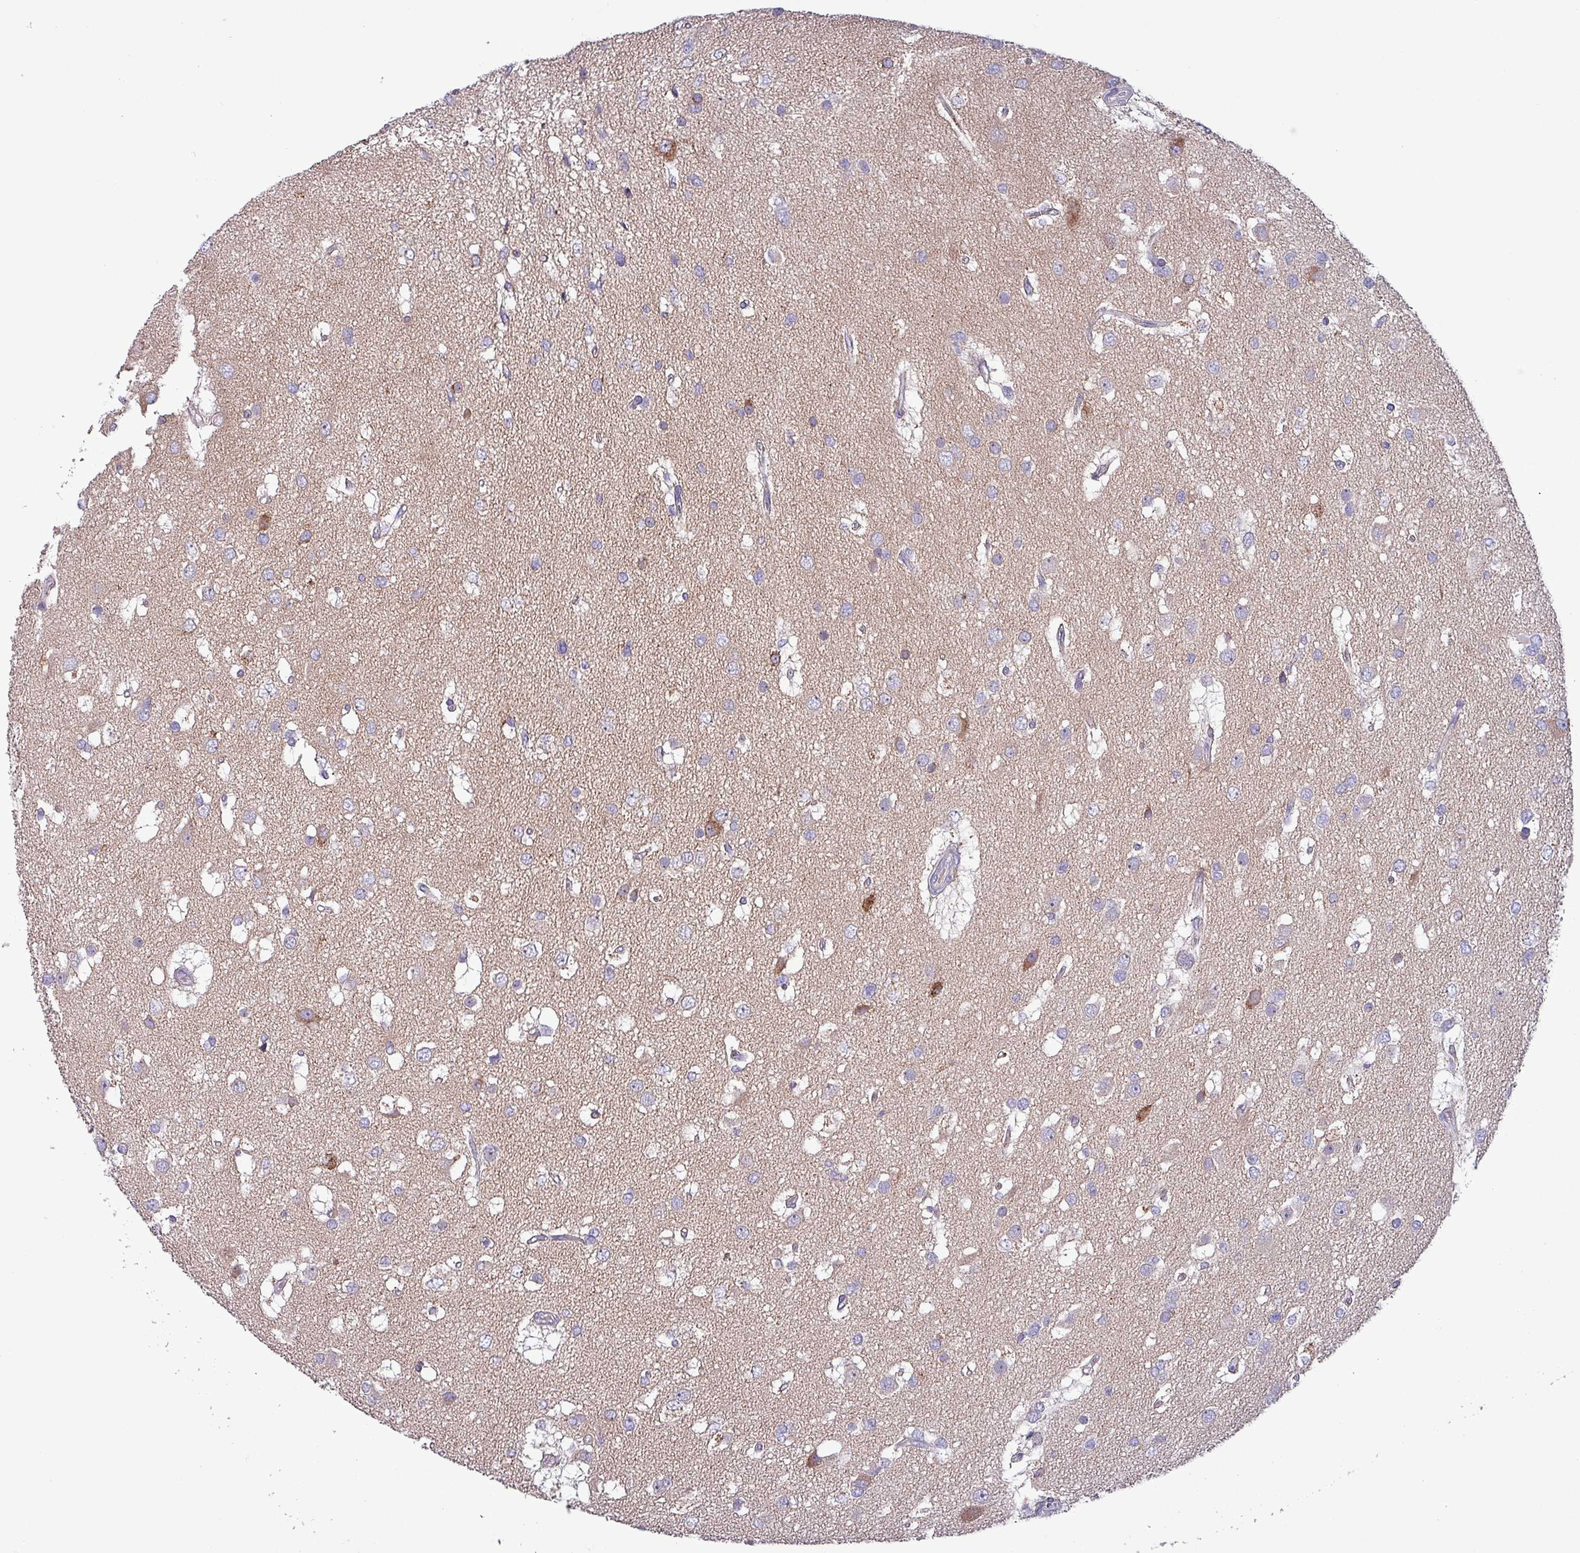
{"staining": {"intensity": "negative", "quantity": "none", "location": "none"}, "tissue": "glioma", "cell_type": "Tumor cells", "image_type": "cancer", "snomed": [{"axis": "morphology", "description": "Glioma, malignant, High grade"}, {"axis": "topography", "description": "Brain"}], "caption": "A high-resolution micrograph shows immunohistochemistry staining of malignant glioma (high-grade), which displays no significant staining in tumor cells.", "gene": "HSD3B7", "patient": {"sex": "male", "age": 53}}